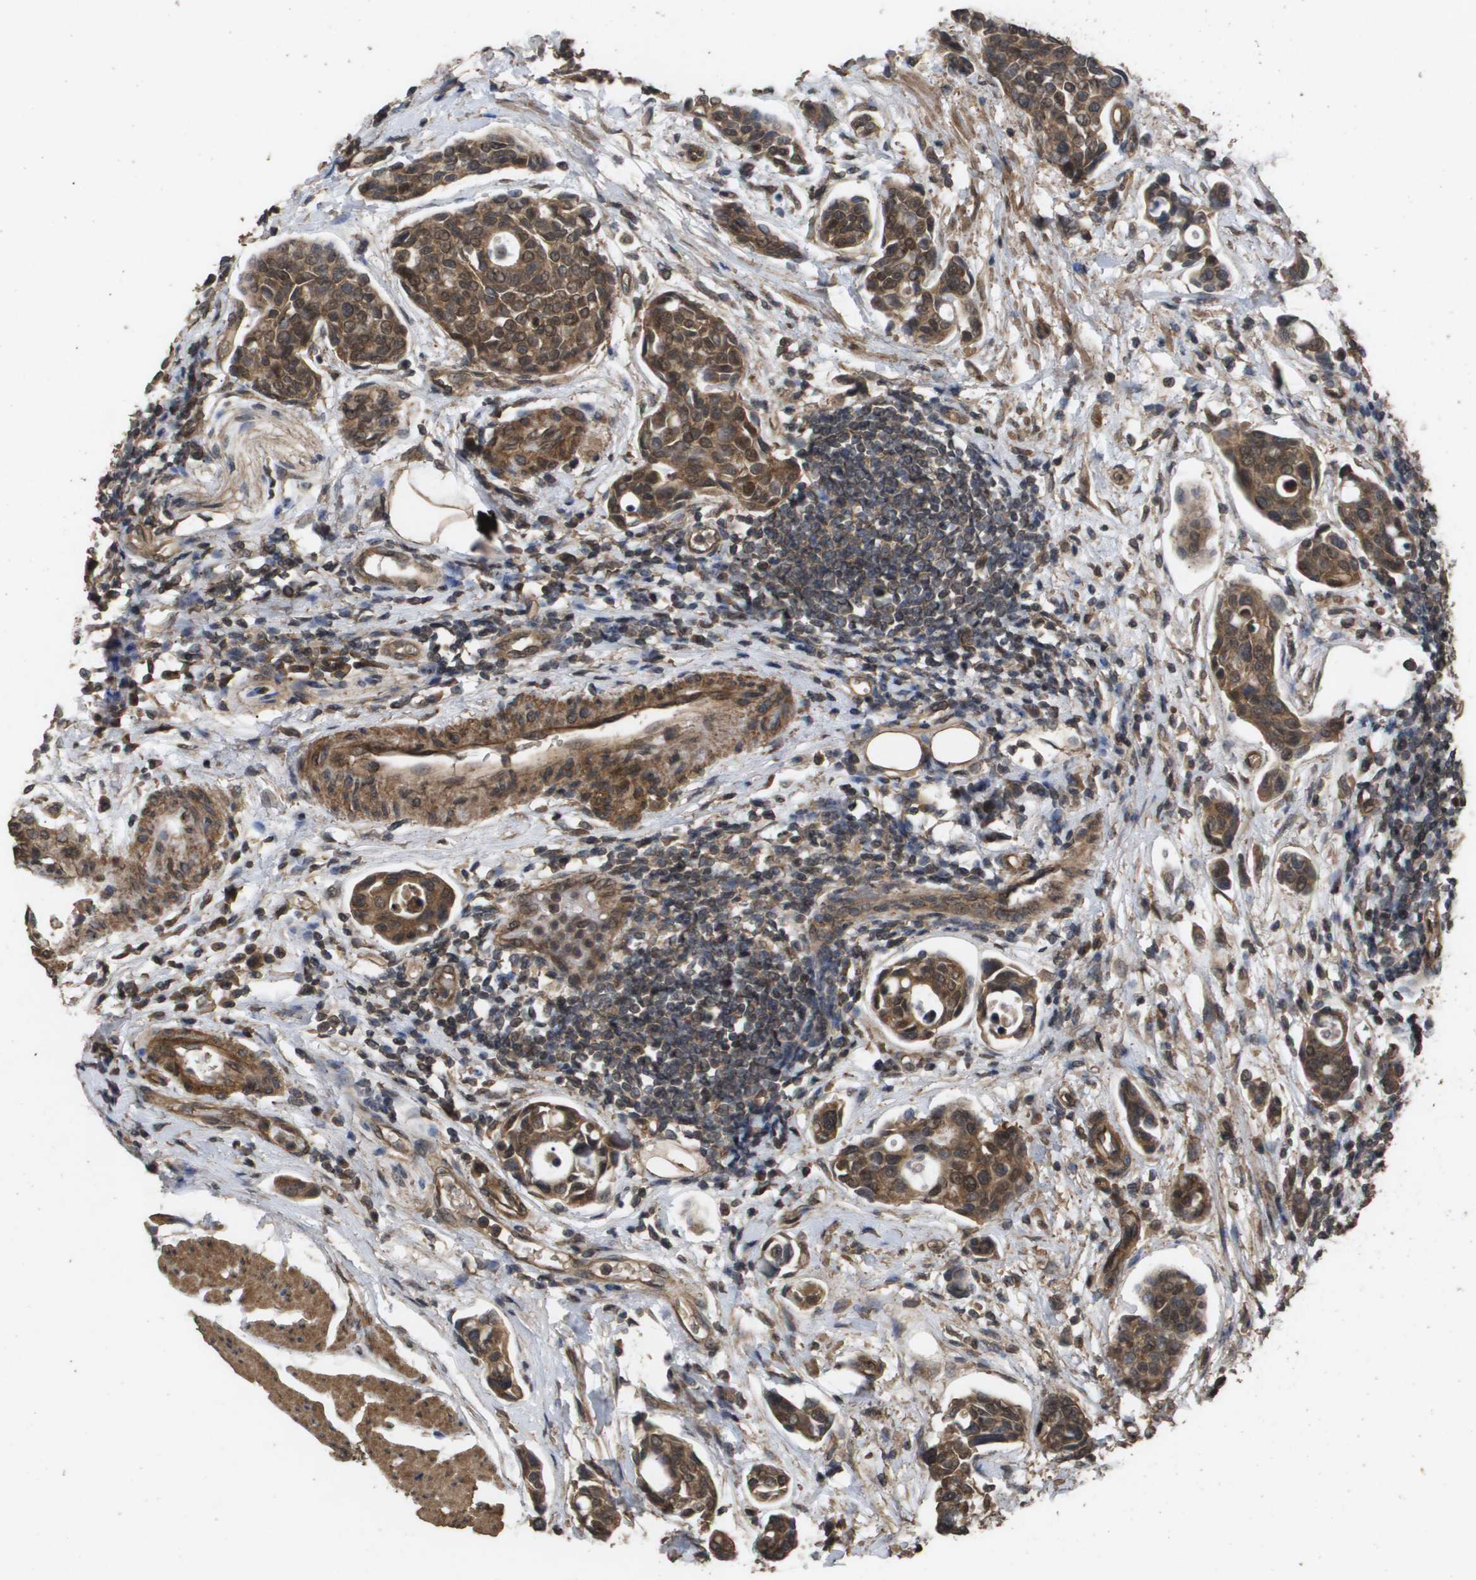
{"staining": {"intensity": "strong", "quantity": ">75%", "location": "cytoplasmic/membranous"}, "tissue": "urothelial cancer", "cell_type": "Tumor cells", "image_type": "cancer", "snomed": [{"axis": "morphology", "description": "Urothelial carcinoma, High grade"}, {"axis": "topography", "description": "Urinary bladder"}], "caption": "Tumor cells exhibit high levels of strong cytoplasmic/membranous staining in about >75% of cells in human urothelial carcinoma (high-grade).", "gene": "CUL5", "patient": {"sex": "male", "age": 78}}